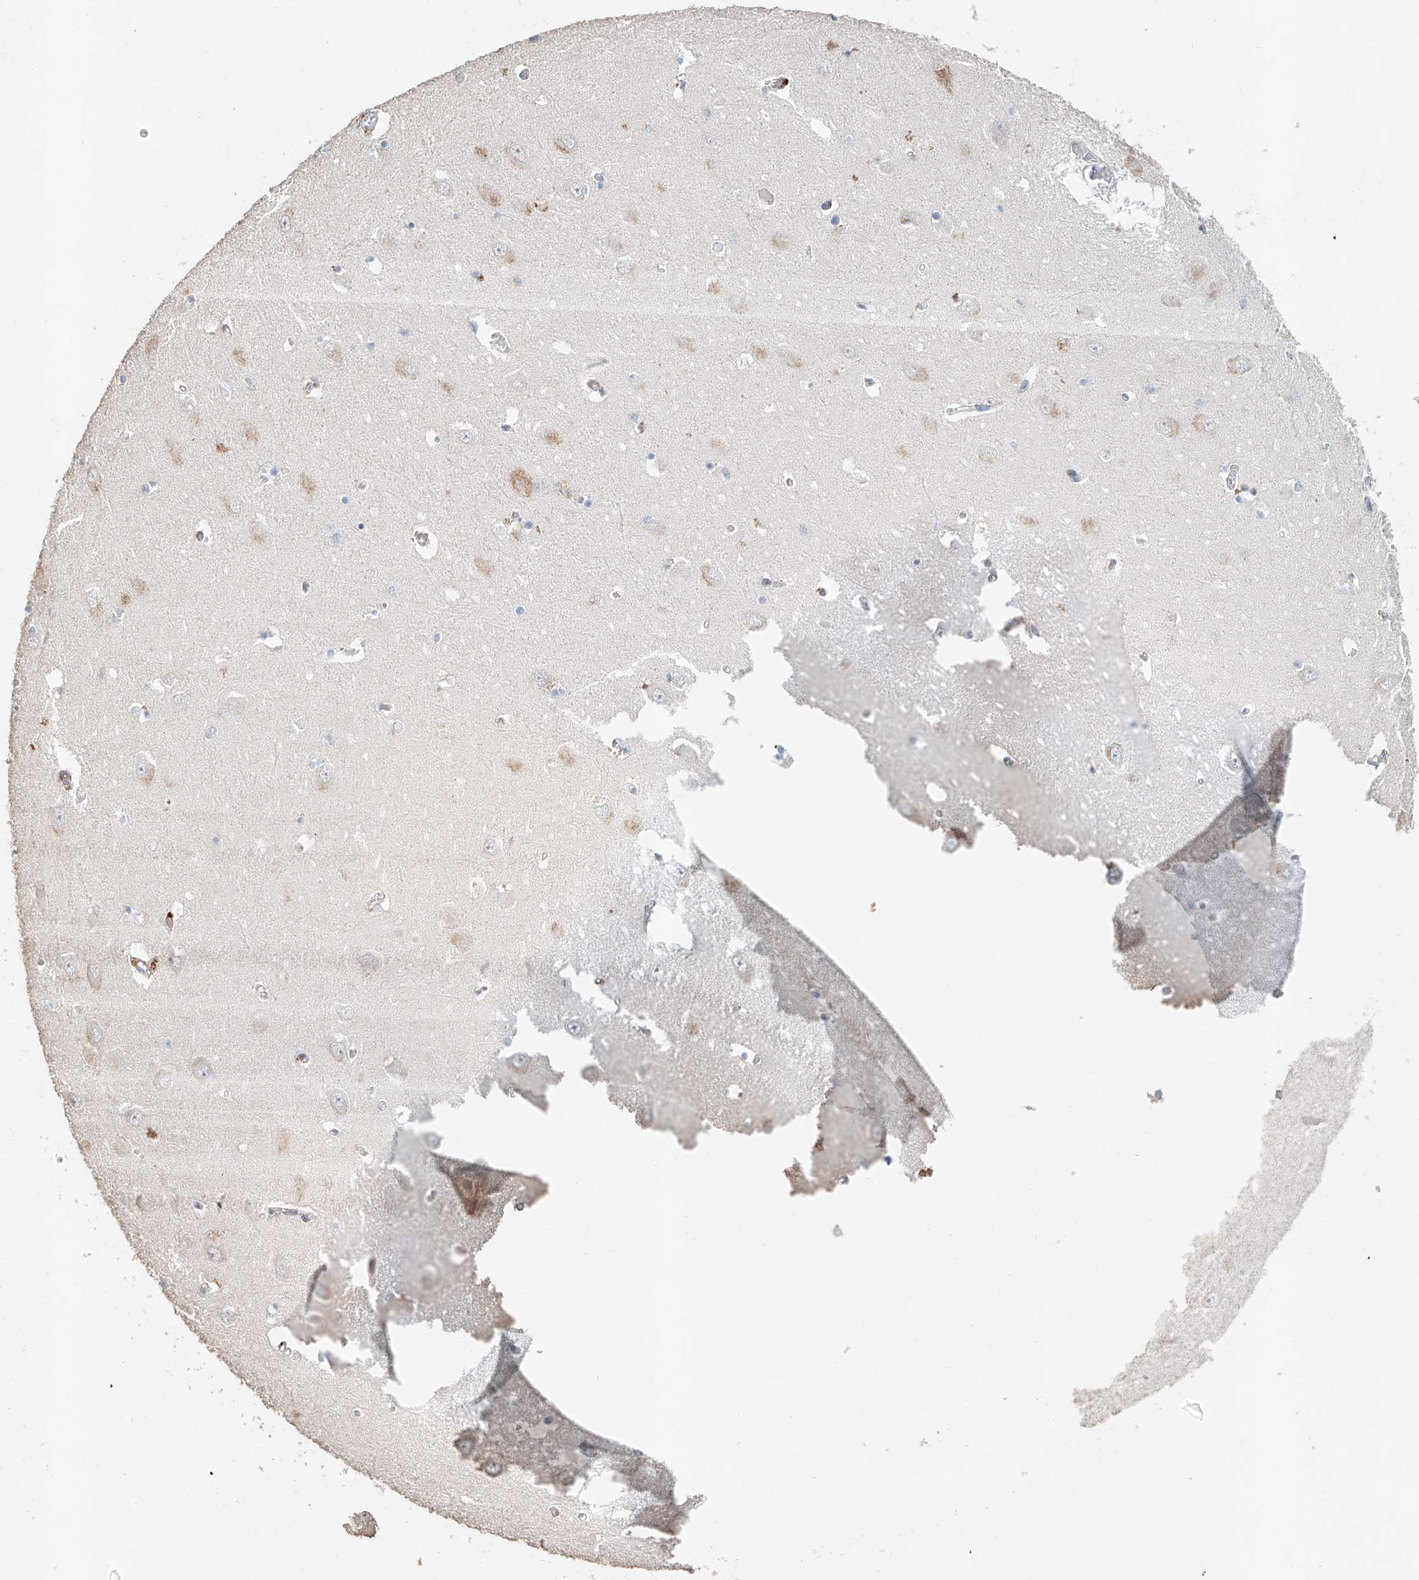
{"staining": {"intensity": "moderate", "quantity": "<25%", "location": "cytoplasmic/membranous"}, "tissue": "hippocampus", "cell_type": "Glial cells", "image_type": "normal", "snomed": [{"axis": "morphology", "description": "Normal tissue, NOS"}, {"axis": "topography", "description": "Hippocampus"}], "caption": "An image of human hippocampus stained for a protein reveals moderate cytoplasmic/membranous brown staining in glial cells. Nuclei are stained in blue.", "gene": "TRIM47", "patient": {"sex": "male", "age": 70}}